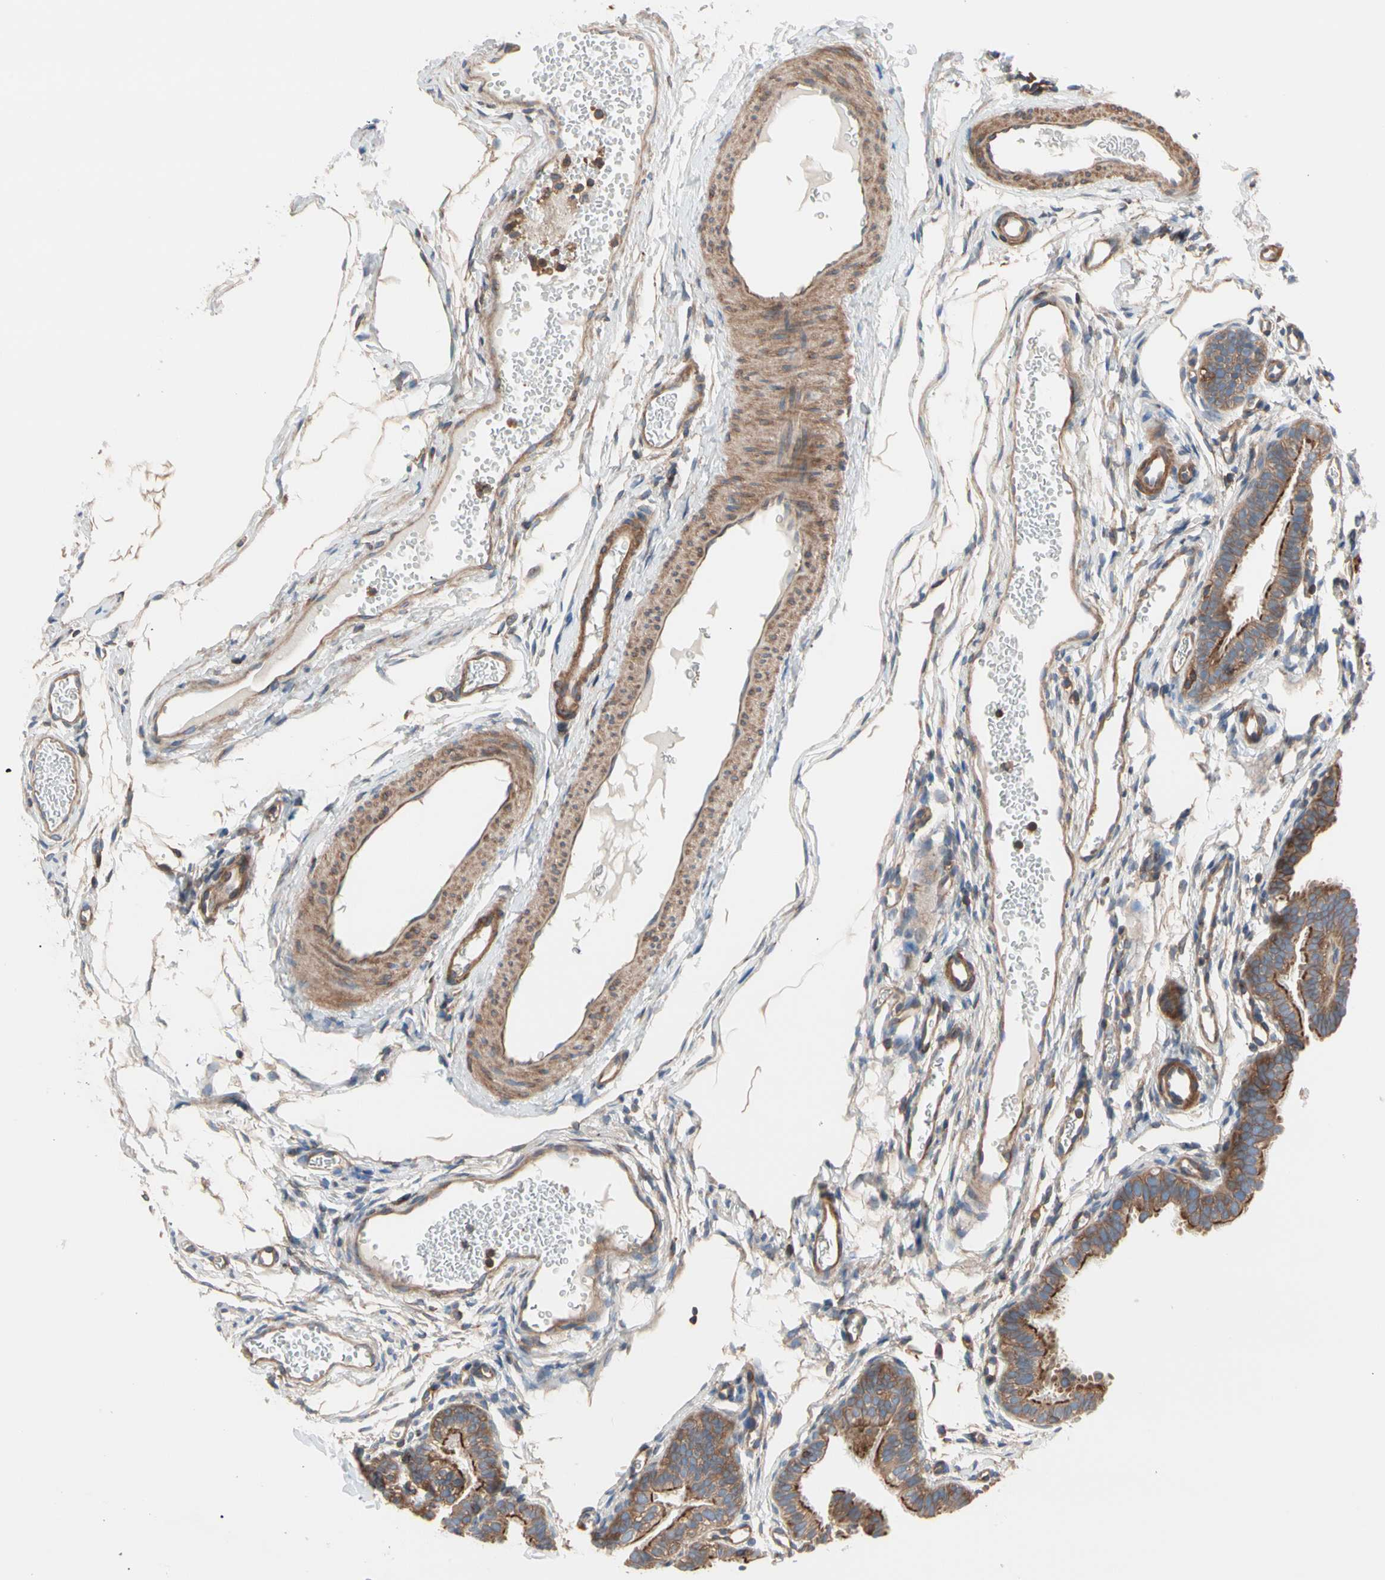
{"staining": {"intensity": "strong", "quantity": ">75%", "location": "cytoplasmic/membranous"}, "tissue": "fallopian tube", "cell_type": "Glandular cells", "image_type": "normal", "snomed": [{"axis": "morphology", "description": "Normal tissue, NOS"}, {"axis": "topography", "description": "Fallopian tube"}, {"axis": "topography", "description": "Placenta"}], "caption": "Strong cytoplasmic/membranous protein positivity is seen in about >75% of glandular cells in fallopian tube. The protein of interest is shown in brown color, while the nuclei are stained blue.", "gene": "ROCK1", "patient": {"sex": "female", "age": 34}}